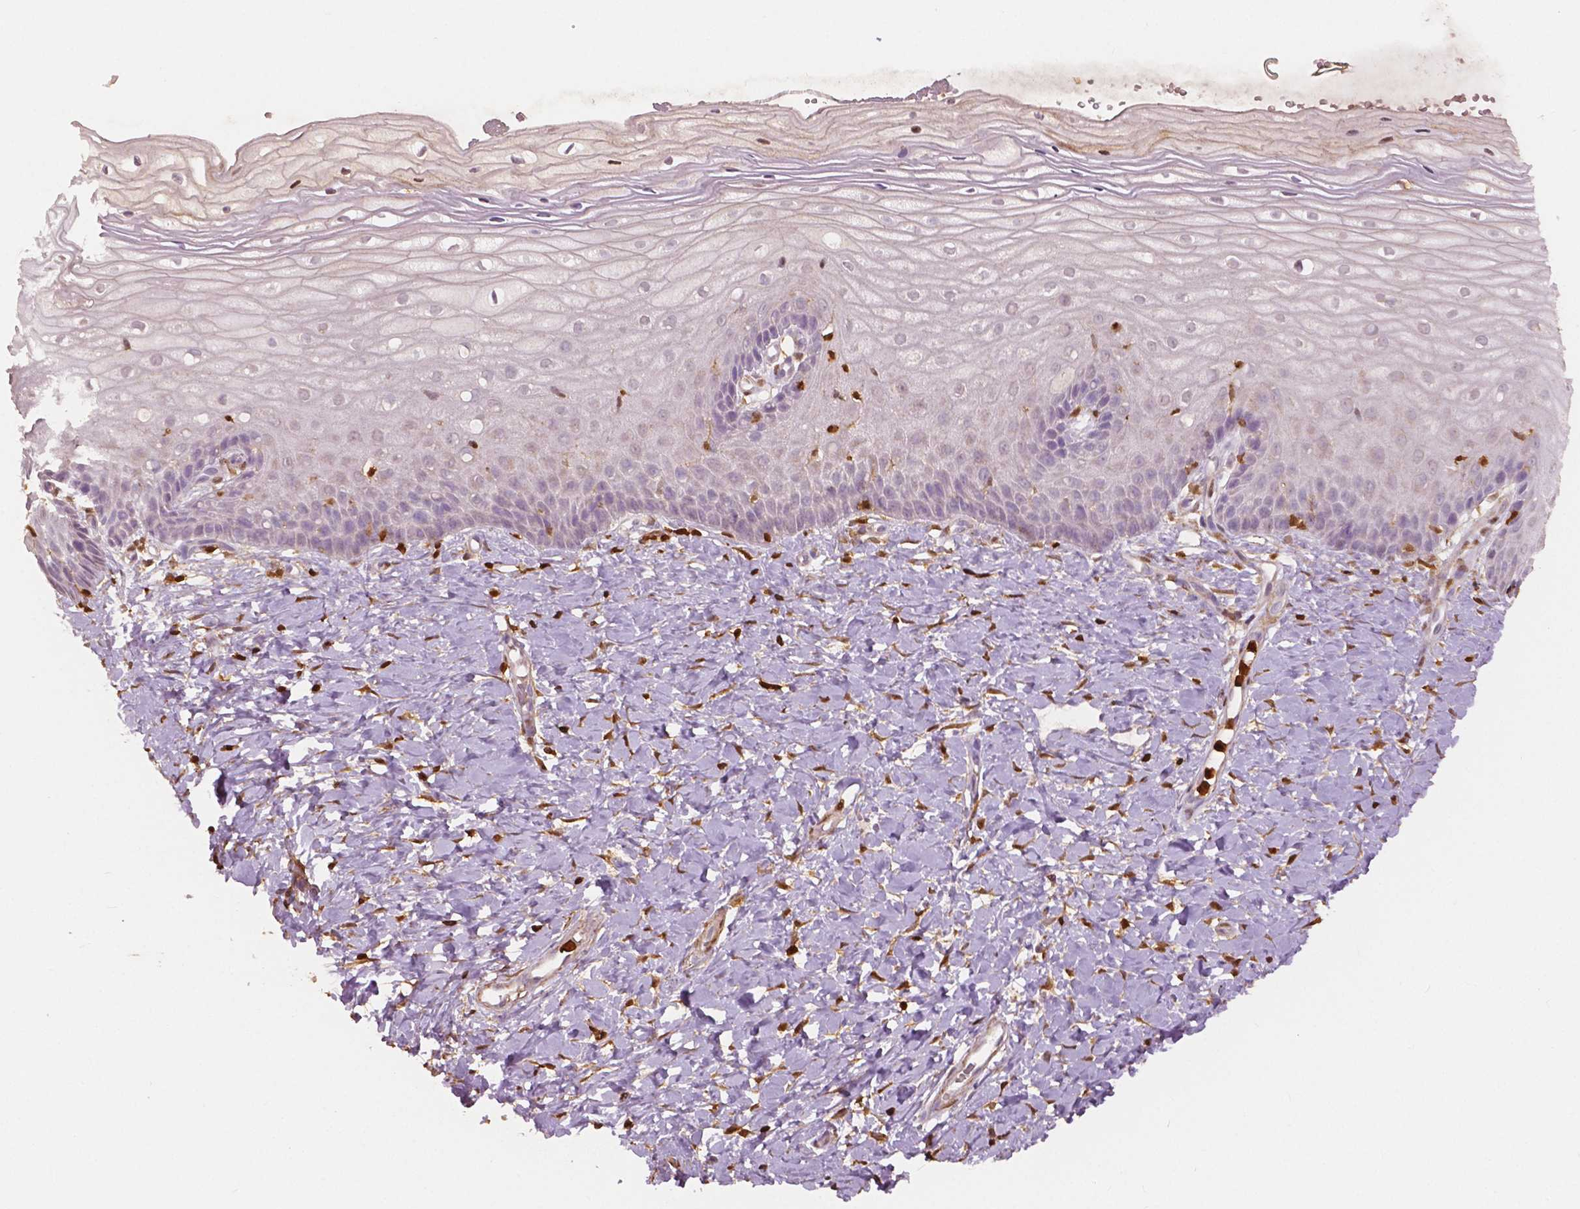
{"staining": {"intensity": "moderate", "quantity": "<25%", "location": "nuclear"}, "tissue": "cervix", "cell_type": "Glandular cells", "image_type": "normal", "snomed": [{"axis": "morphology", "description": "Normal tissue, NOS"}, {"axis": "topography", "description": "Cervix"}], "caption": "IHC (DAB (3,3'-diaminobenzidine)) staining of normal human cervix demonstrates moderate nuclear protein positivity in about <25% of glandular cells. (IHC, brightfield microscopy, high magnification).", "gene": "S100A4", "patient": {"sex": "female", "age": 37}}